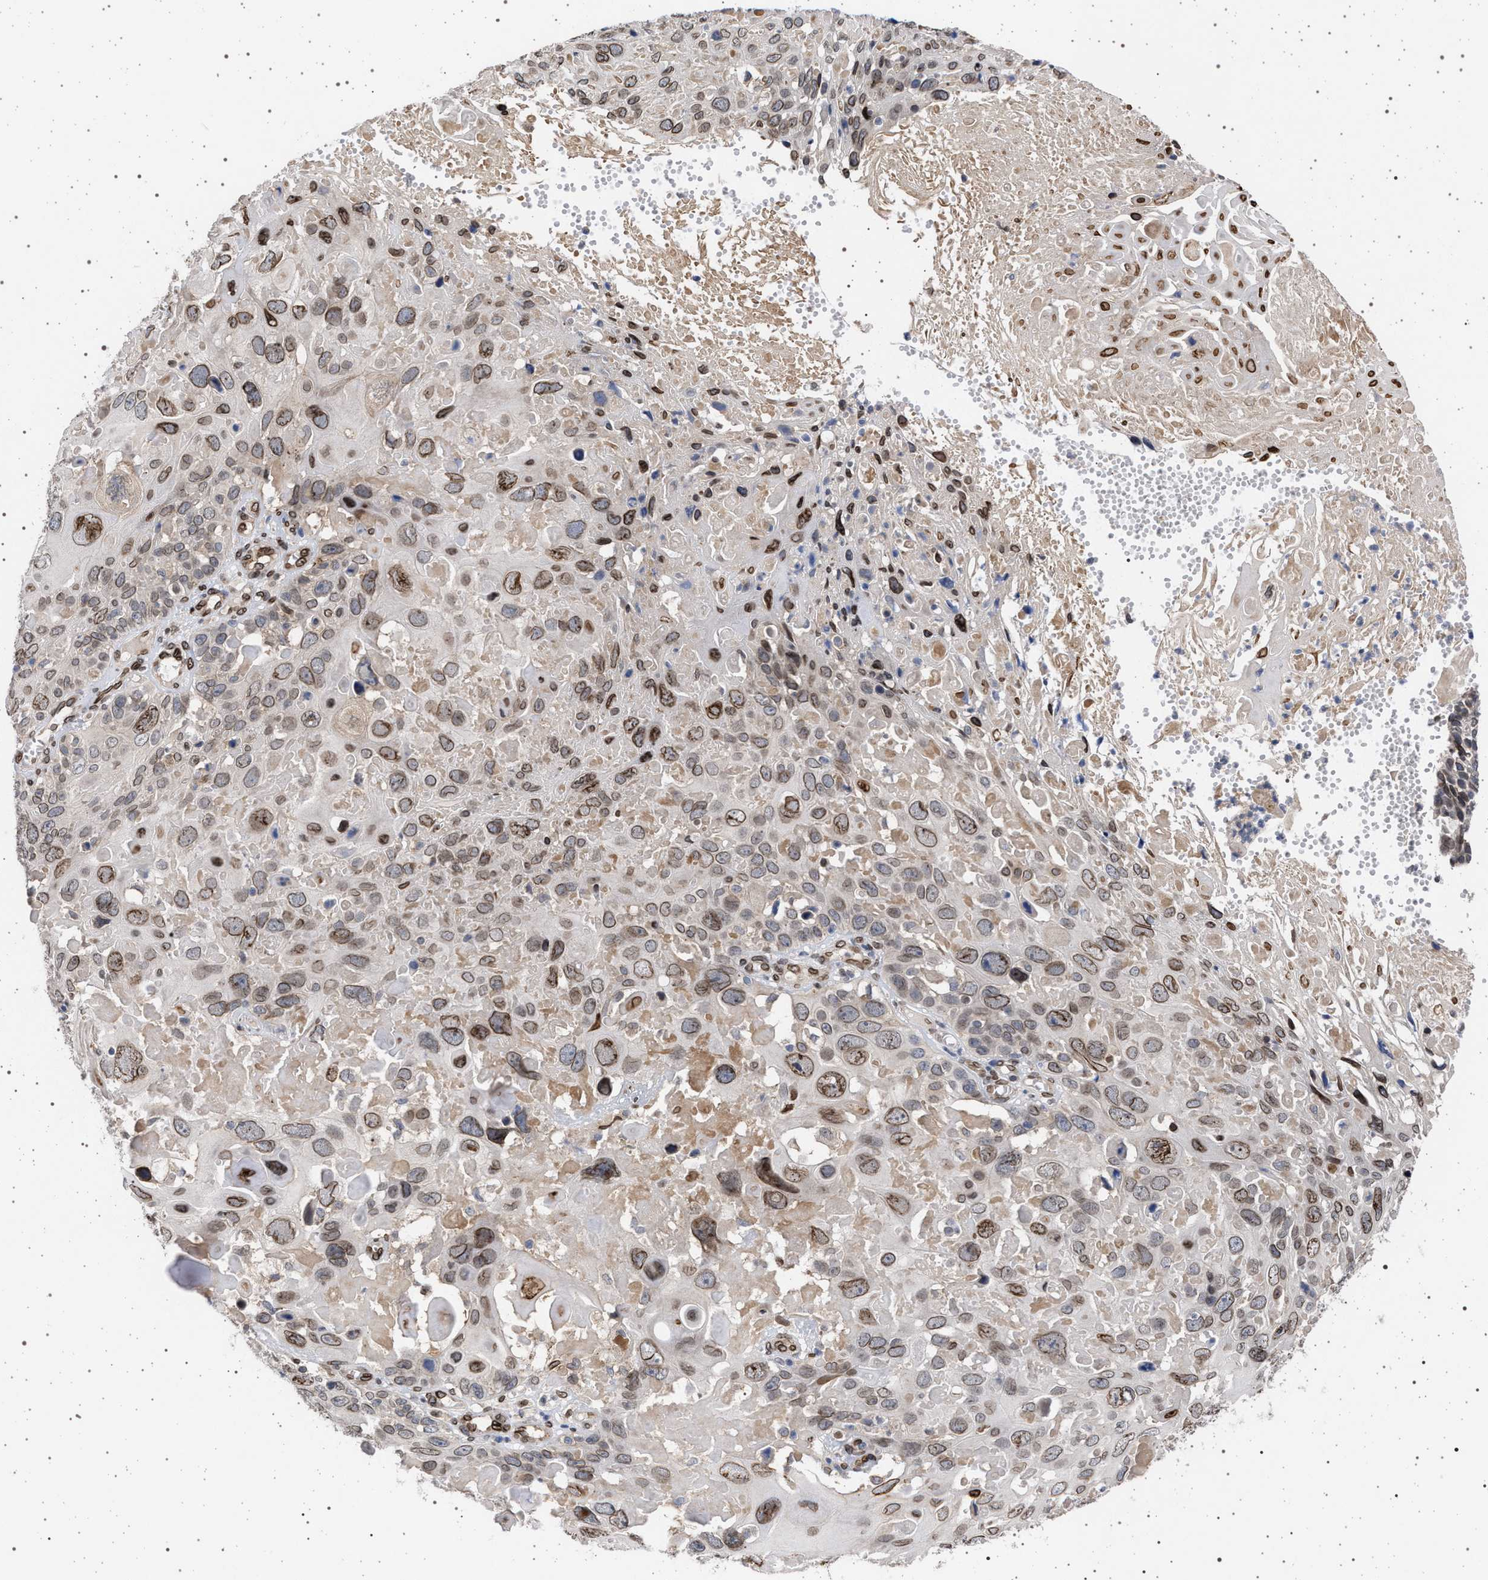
{"staining": {"intensity": "moderate", "quantity": ">75%", "location": "cytoplasmic/membranous,nuclear"}, "tissue": "cervical cancer", "cell_type": "Tumor cells", "image_type": "cancer", "snomed": [{"axis": "morphology", "description": "Squamous cell carcinoma, NOS"}, {"axis": "topography", "description": "Cervix"}], "caption": "Protein staining by immunohistochemistry displays moderate cytoplasmic/membranous and nuclear expression in approximately >75% of tumor cells in cervical squamous cell carcinoma.", "gene": "ING2", "patient": {"sex": "female", "age": 74}}